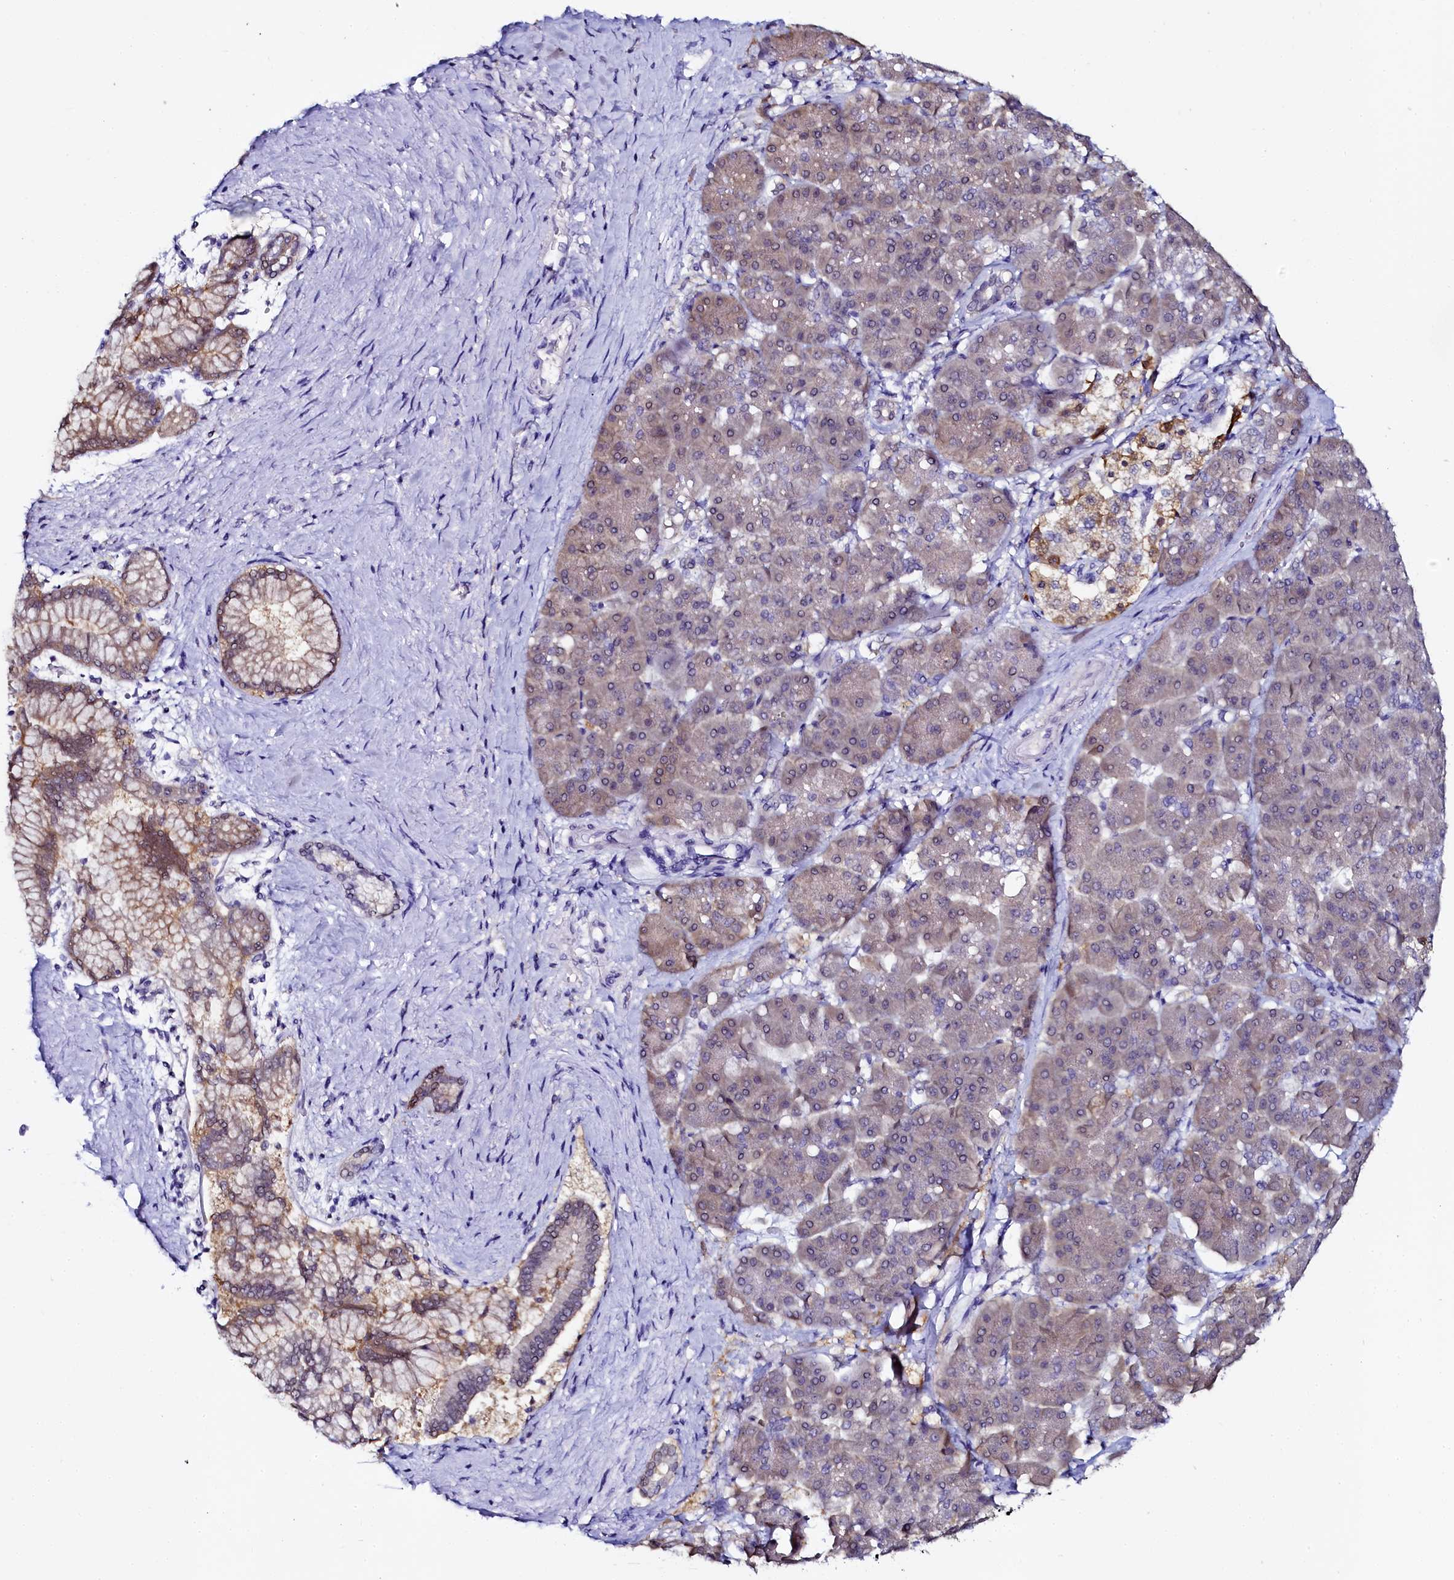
{"staining": {"intensity": "weak", "quantity": ">75%", "location": "cytoplasmic/membranous,nuclear"}, "tissue": "pancreatic cancer", "cell_type": "Tumor cells", "image_type": "cancer", "snomed": [{"axis": "morphology", "description": "Normal tissue, NOS"}, {"axis": "morphology", "description": "Adenocarcinoma, NOS"}, {"axis": "topography", "description": "Pancreas"}], "caption": "High-power microscopy captured an IHC image of pancreatic cancer, revealing weak cytoplasmic/membranous and nuclear positivity in about >75% of tumor cells.", "gene": "SORD", "patient": {"sex": "female", "age": 68}}